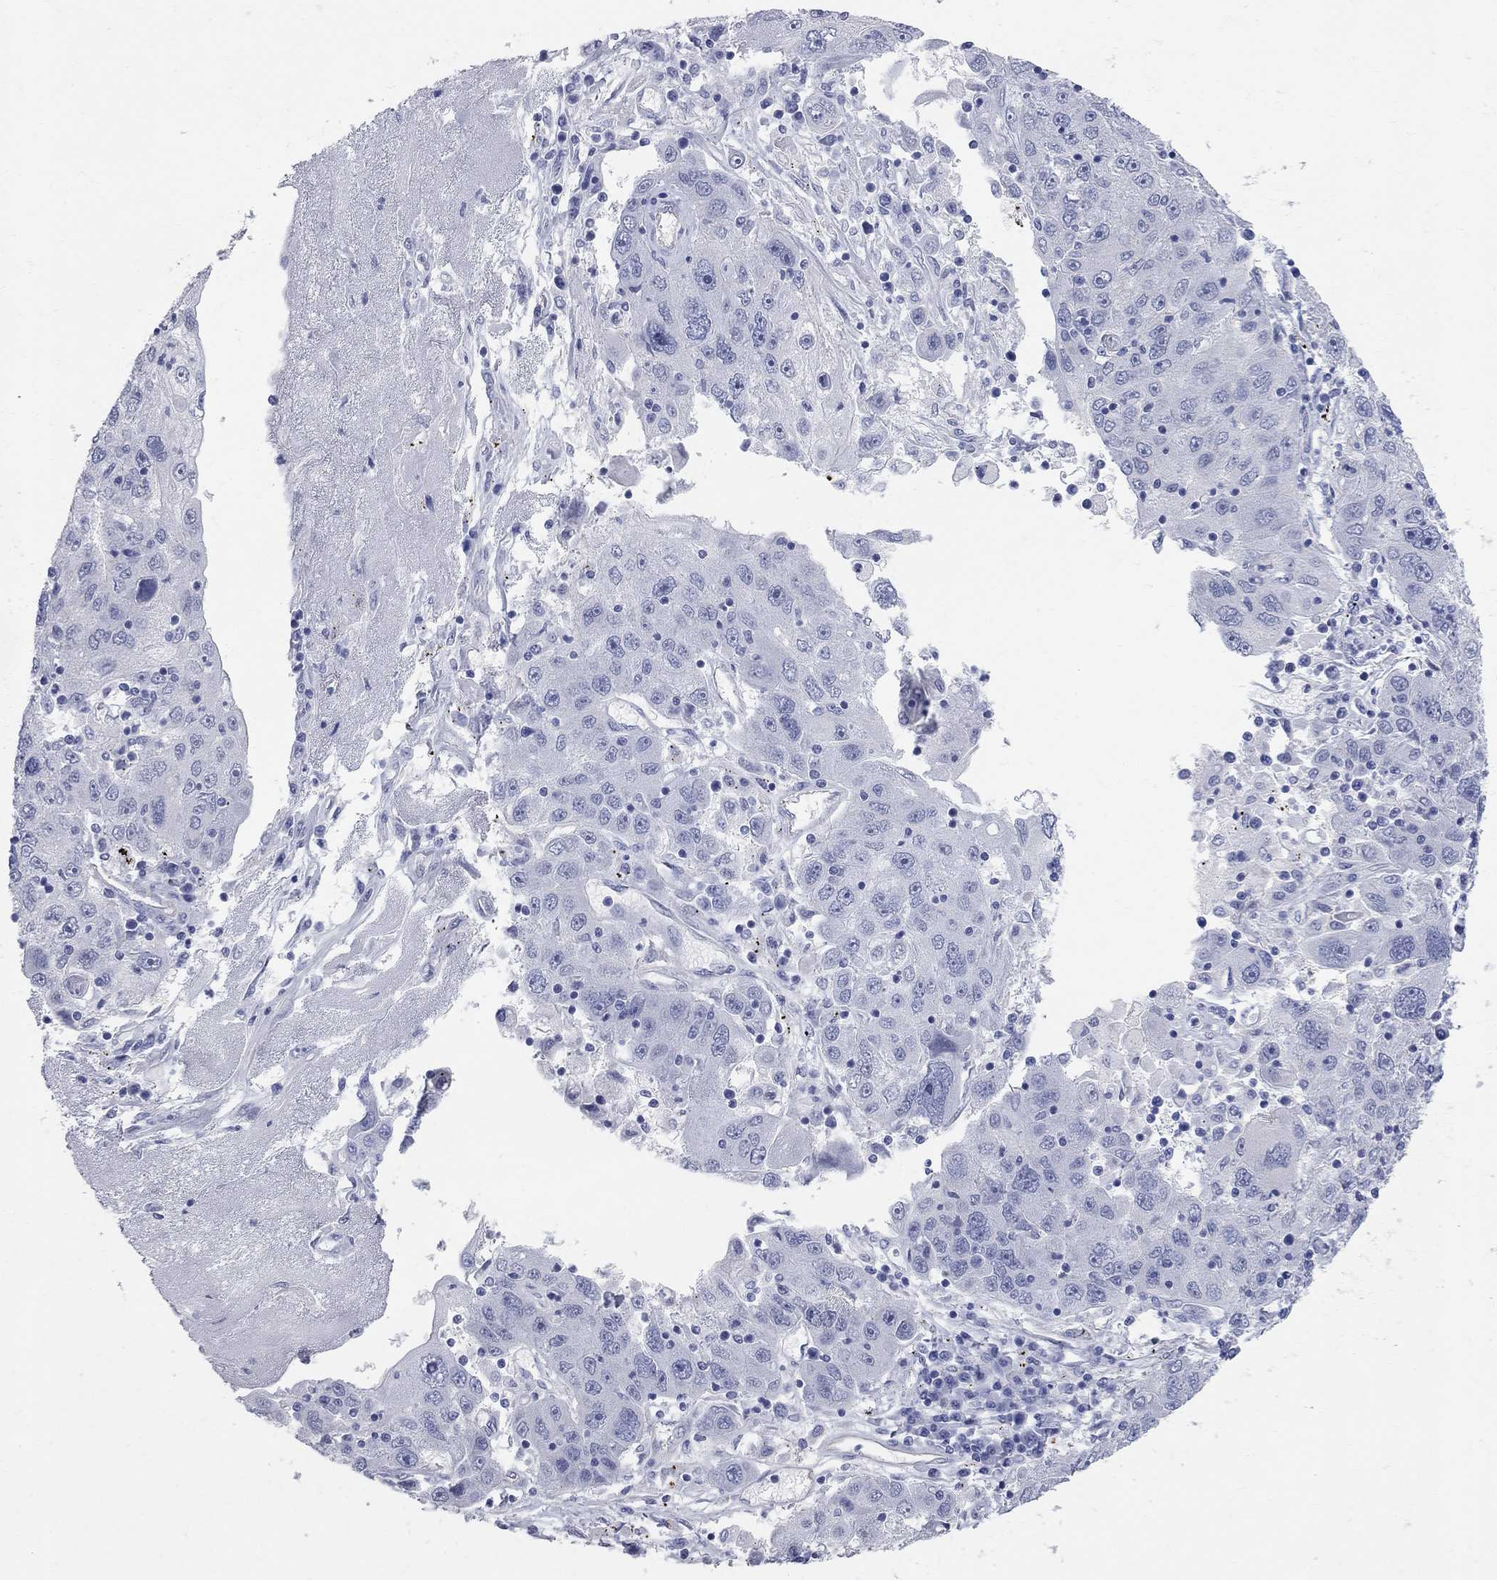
{"staining": {"intensity": "negative", "quantity": "none", "location": "none"}, "tissue": "stomach cancer", "cell_type": "Tumor cells", "image_type": "cancer", "snomed": [{"axis": "morphology", "description": "Adenocarcinoma, NOS"}, {"axis": "topography", "description": "Stomach"}], "caption": "IHC image of stomach adenocarcinoma stained for a protein (brown), which demonstrates no staining in tumor cells. (DAB (3,3'-diaminobenzidine) IHC with hematoxylin counter stain).", "gene": "AOX1", "patient": {"sex": "male", "age": 56}}